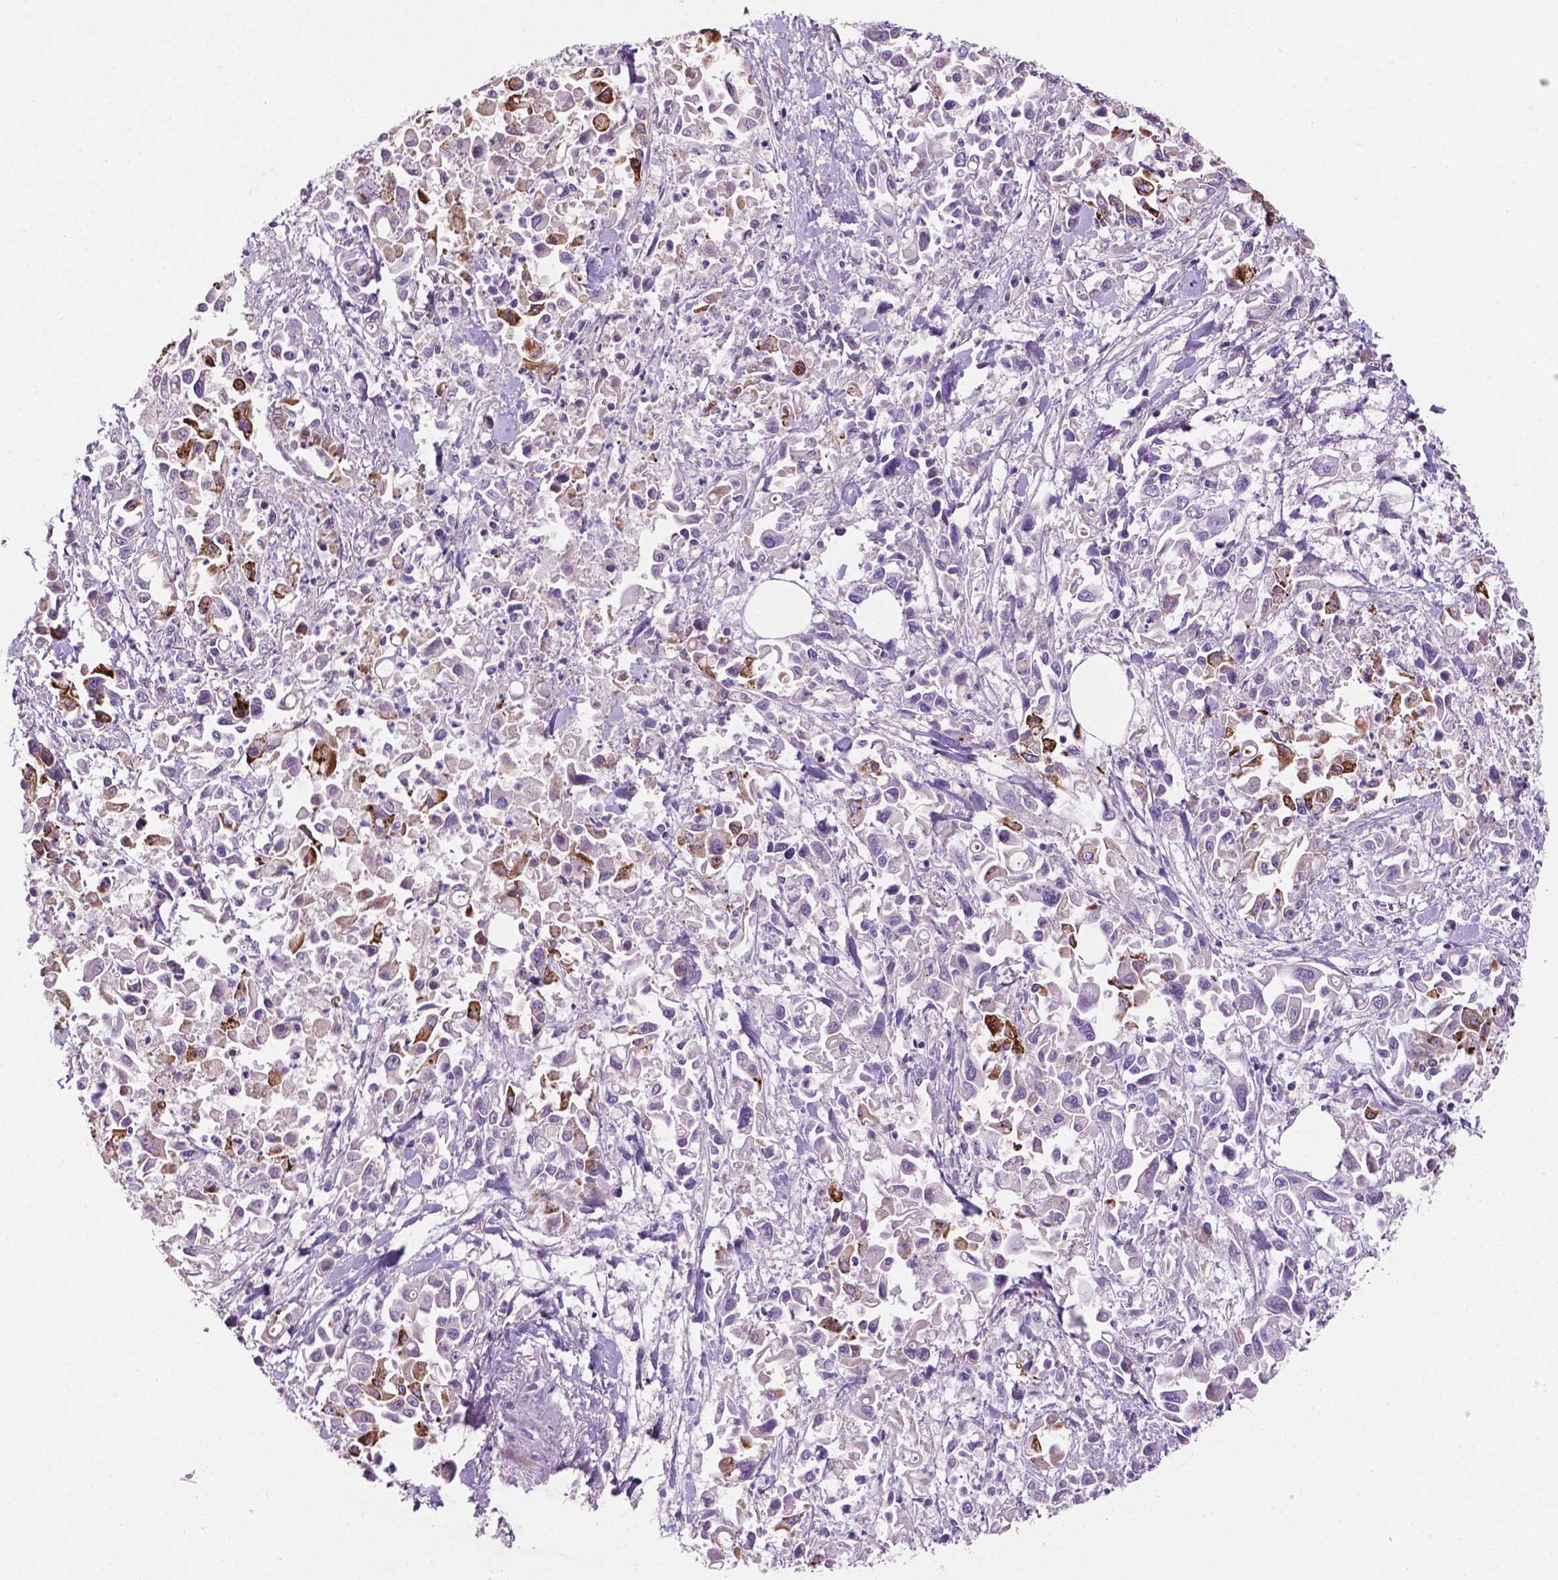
{"staining": {"intensity": "negative", "quantity": "none", "location": "none"}, "tissue": "pancreatic cancer", "cell_type": "Tumor cells", "image_type": "cancer", "snomed": [{"axis": "morphology", "description": "Adenocarcinoma, NOS"}, {"axis": "topography", "description": "Pancreas"}], "caption": "The histopathology image displays no staining of tumor cells in pancreatic cancer (adenocarcinoma).", "gene": "ARL5C", "patient": {"sex": "female", "age": 83}}